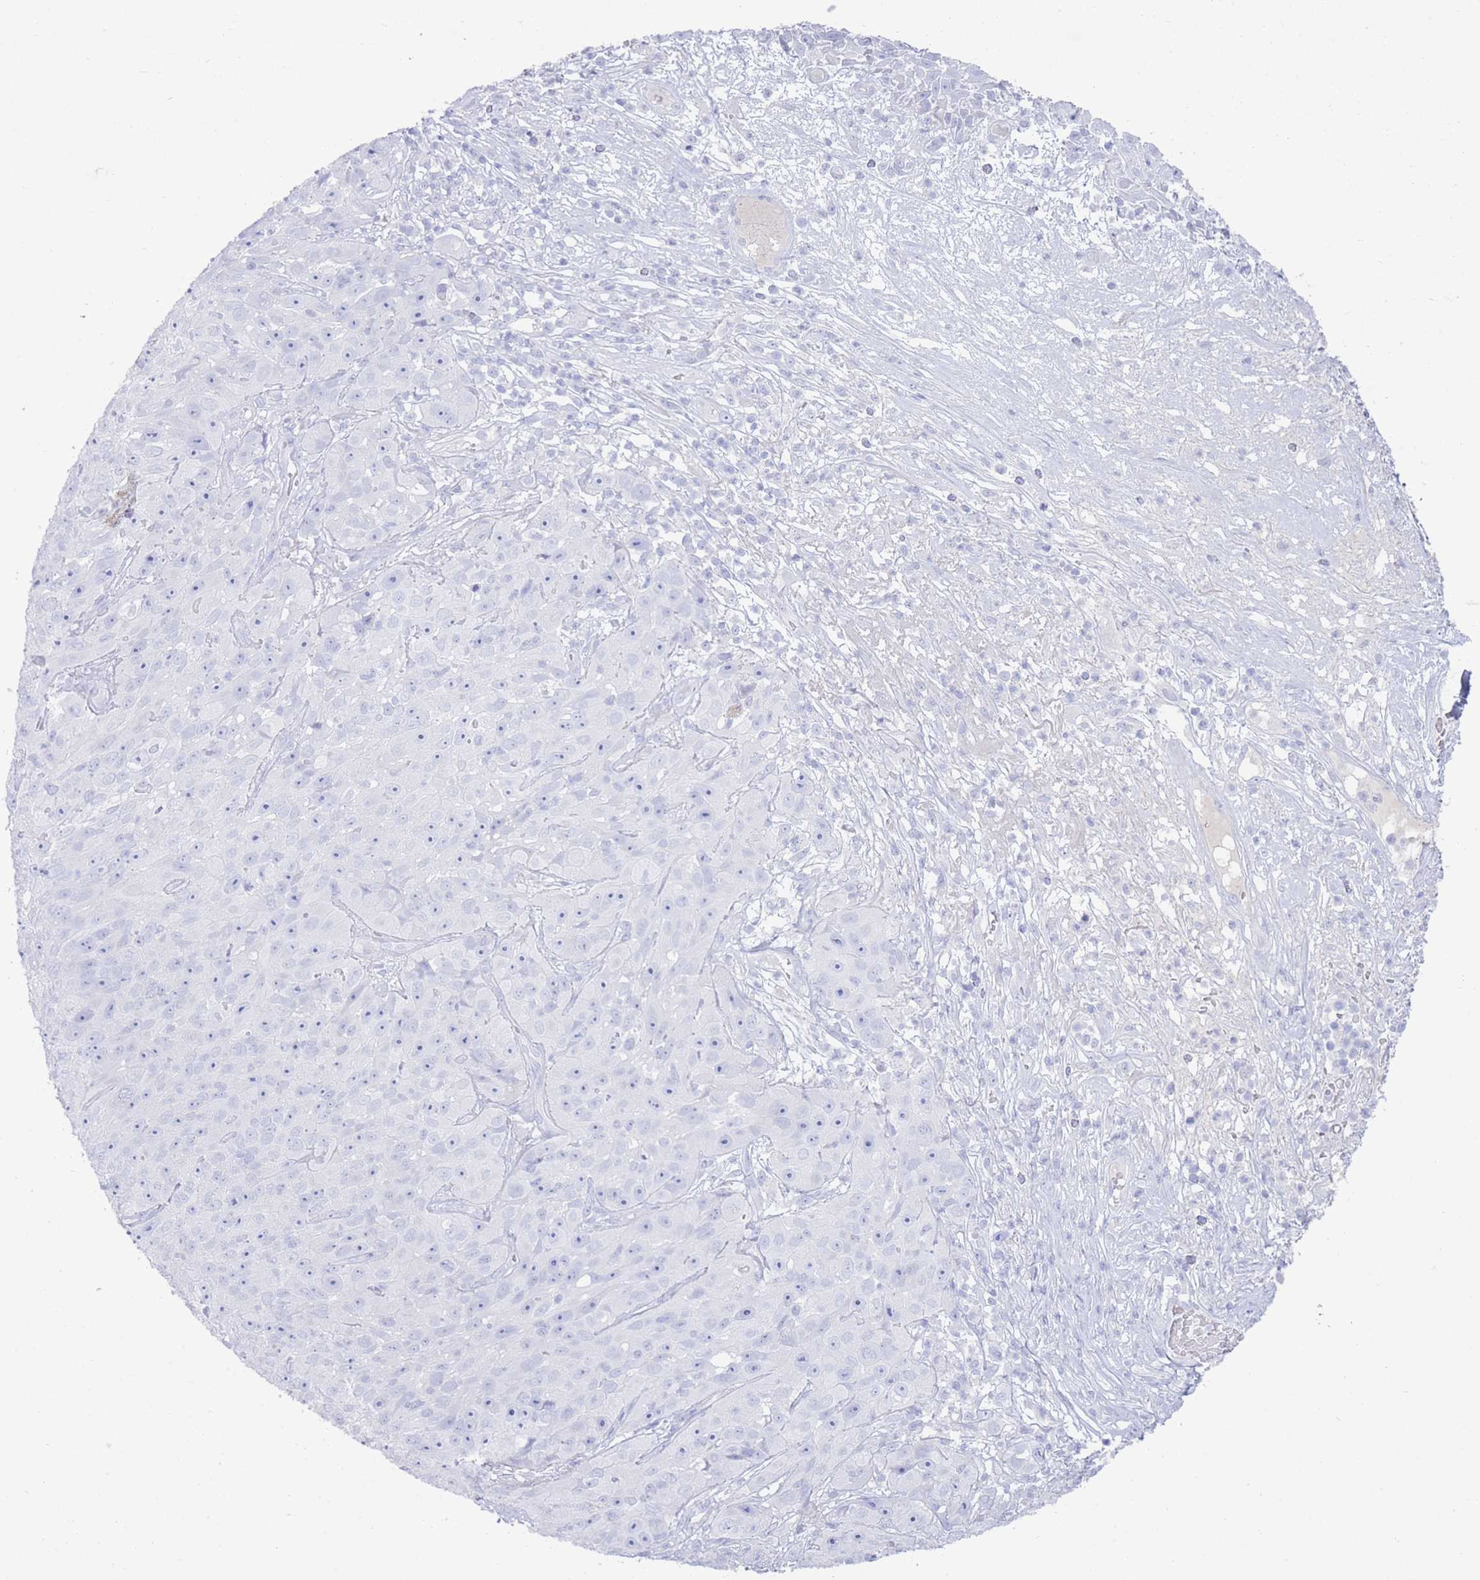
{"staining": {"intensity": "negative", "quantity": "none", "location": "none"}, "tissue": "skin cancer", "cell_type": "Tumor cells", "image_type": "cancer", "snomed": [{"axis": "morphology", "description": "Squamous cell carcinoma, NOS"}, {"axis": "topography", "description": "Skin"}], "caption": "The IHC image has no significant positivity in tumor cells of skin cancer (squamous cell carcinoma) tissue. Nuclei are stained in blue.", "gene": "LRRC37A", "patient": {"sex": "female", "age": 87}}